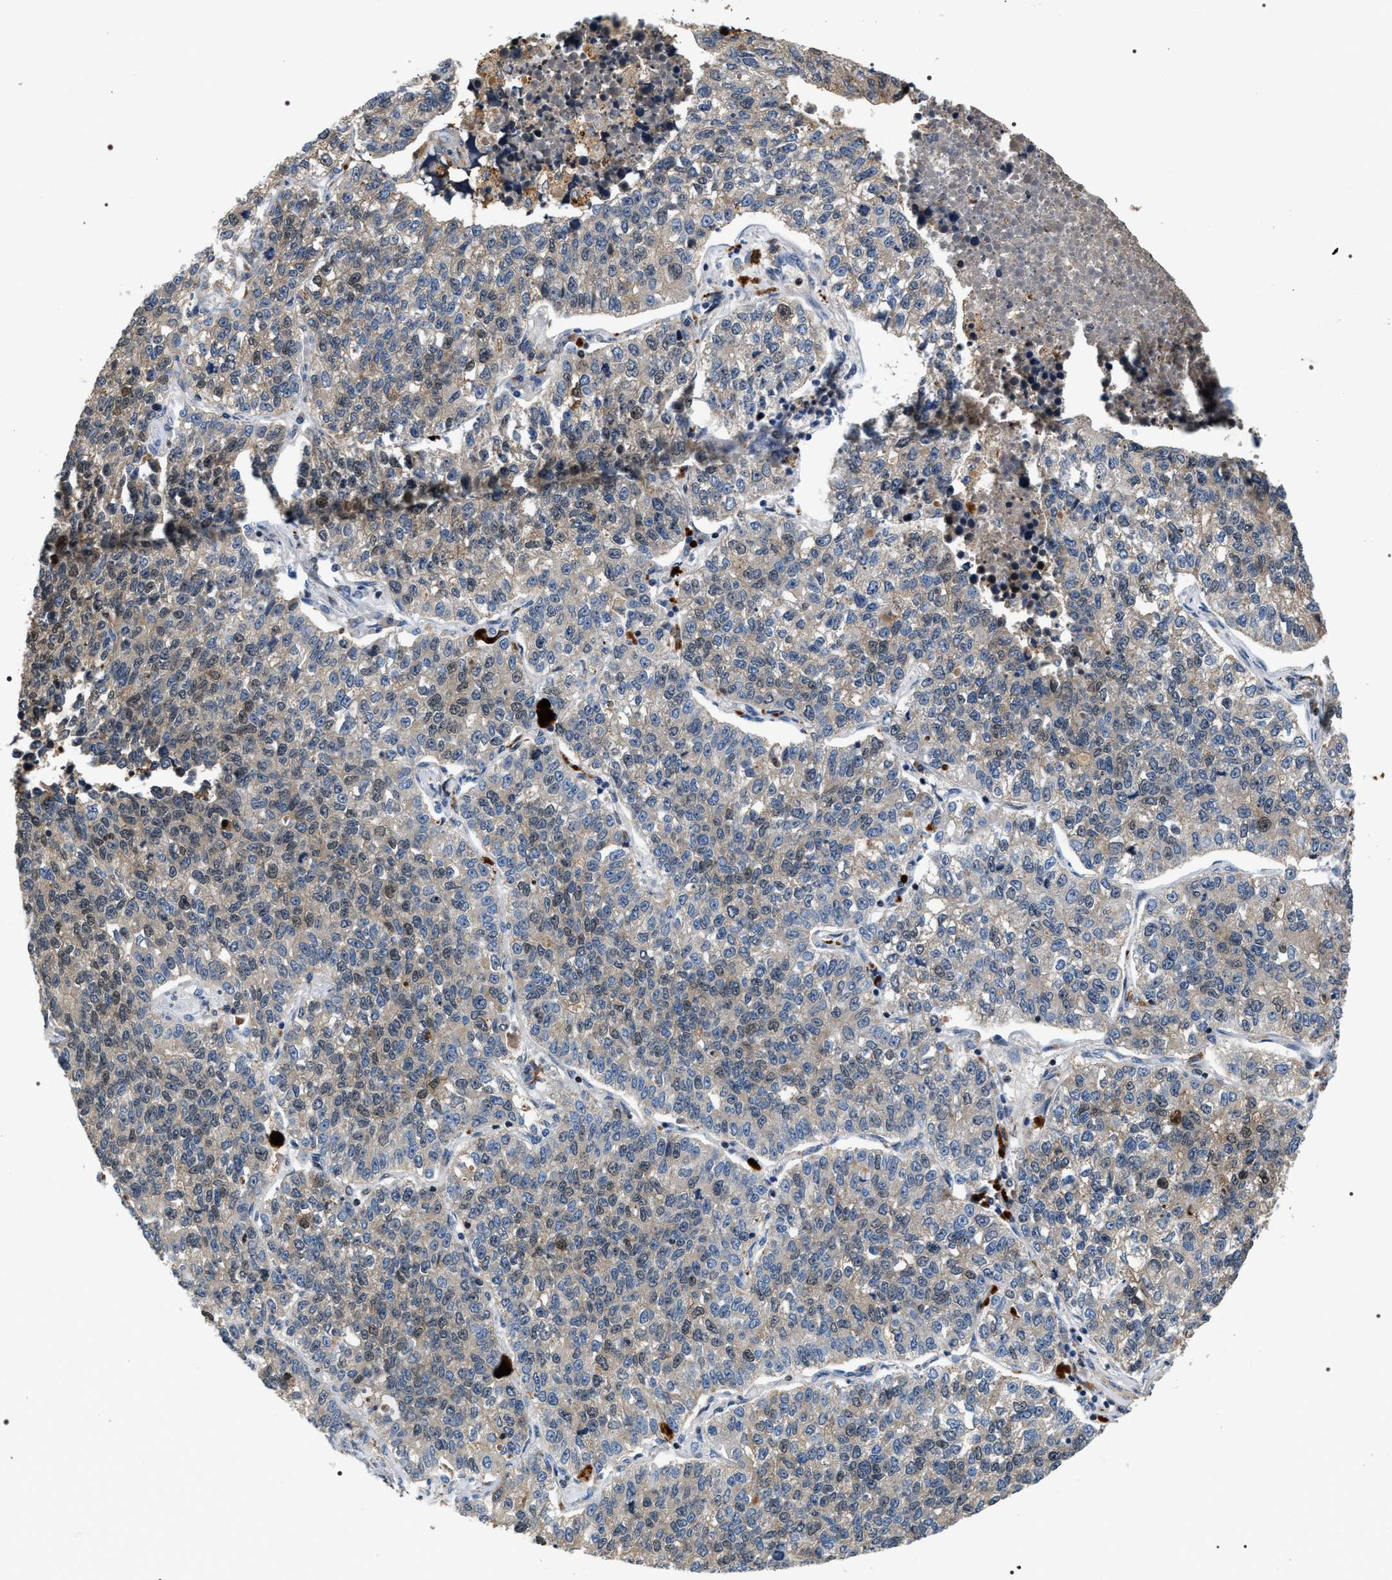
{"staining": {"intensity": "weak", "quantity": "<25%", "location": "cytoplasmic/membranous,nuclear"}, "tissue": "lung cancer", "cell_type": "Tumor cells", "image_type": "cancer", "snomed": [{"axis": "morphology", "description": "Adenocarcinoma, NOS"}, {"axis": "topography", "description": "Lung"}], "caption": "The immunohistochemistry (IHC) histopathology image has no significant expression in tumor cells of lung adenocarcinoma tissue. Nuclei are stained in blue.", "gene": "C7orf25", "patient": {"sex": "male", "age": 49}}